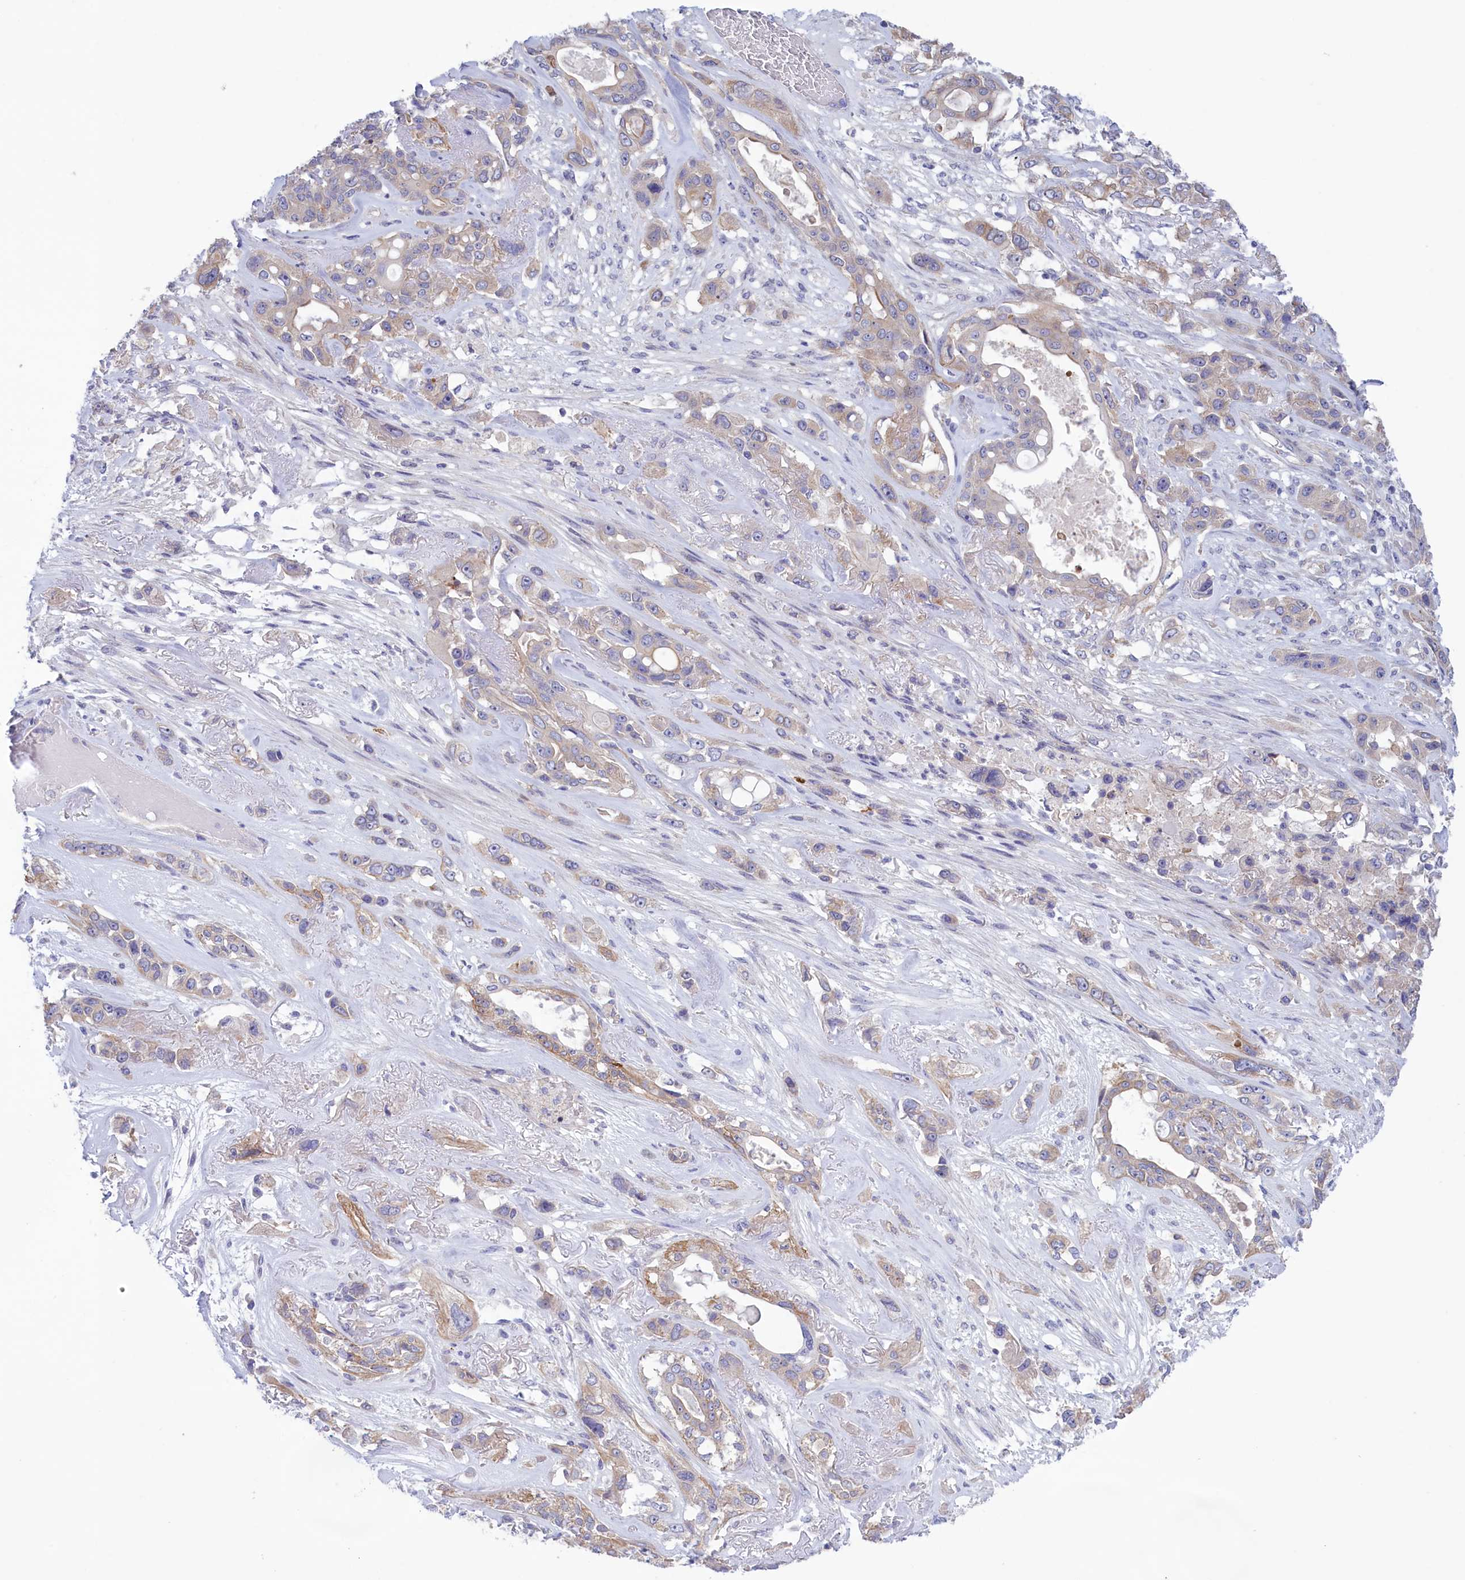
{"staining": {"intensity": "weak", "quantity": "<25%", "location": "cytoplasmic/membranous"}, "tissue": "lung cancer", "cell_type": "Tumor cells", "image_type": "cancer", "snomed": [{"axis": "morphology", "description": "Squamous cell carcinoma, NOS"}, {"axis": "topography", "description": "Lung"}], "caption": "Protein analysis of lung cancer shows no significant staining in tumor cells. Nuclei are stained in blue.", "gene": "CORO2A", "patient": {"sex": "female", "age": 70}}